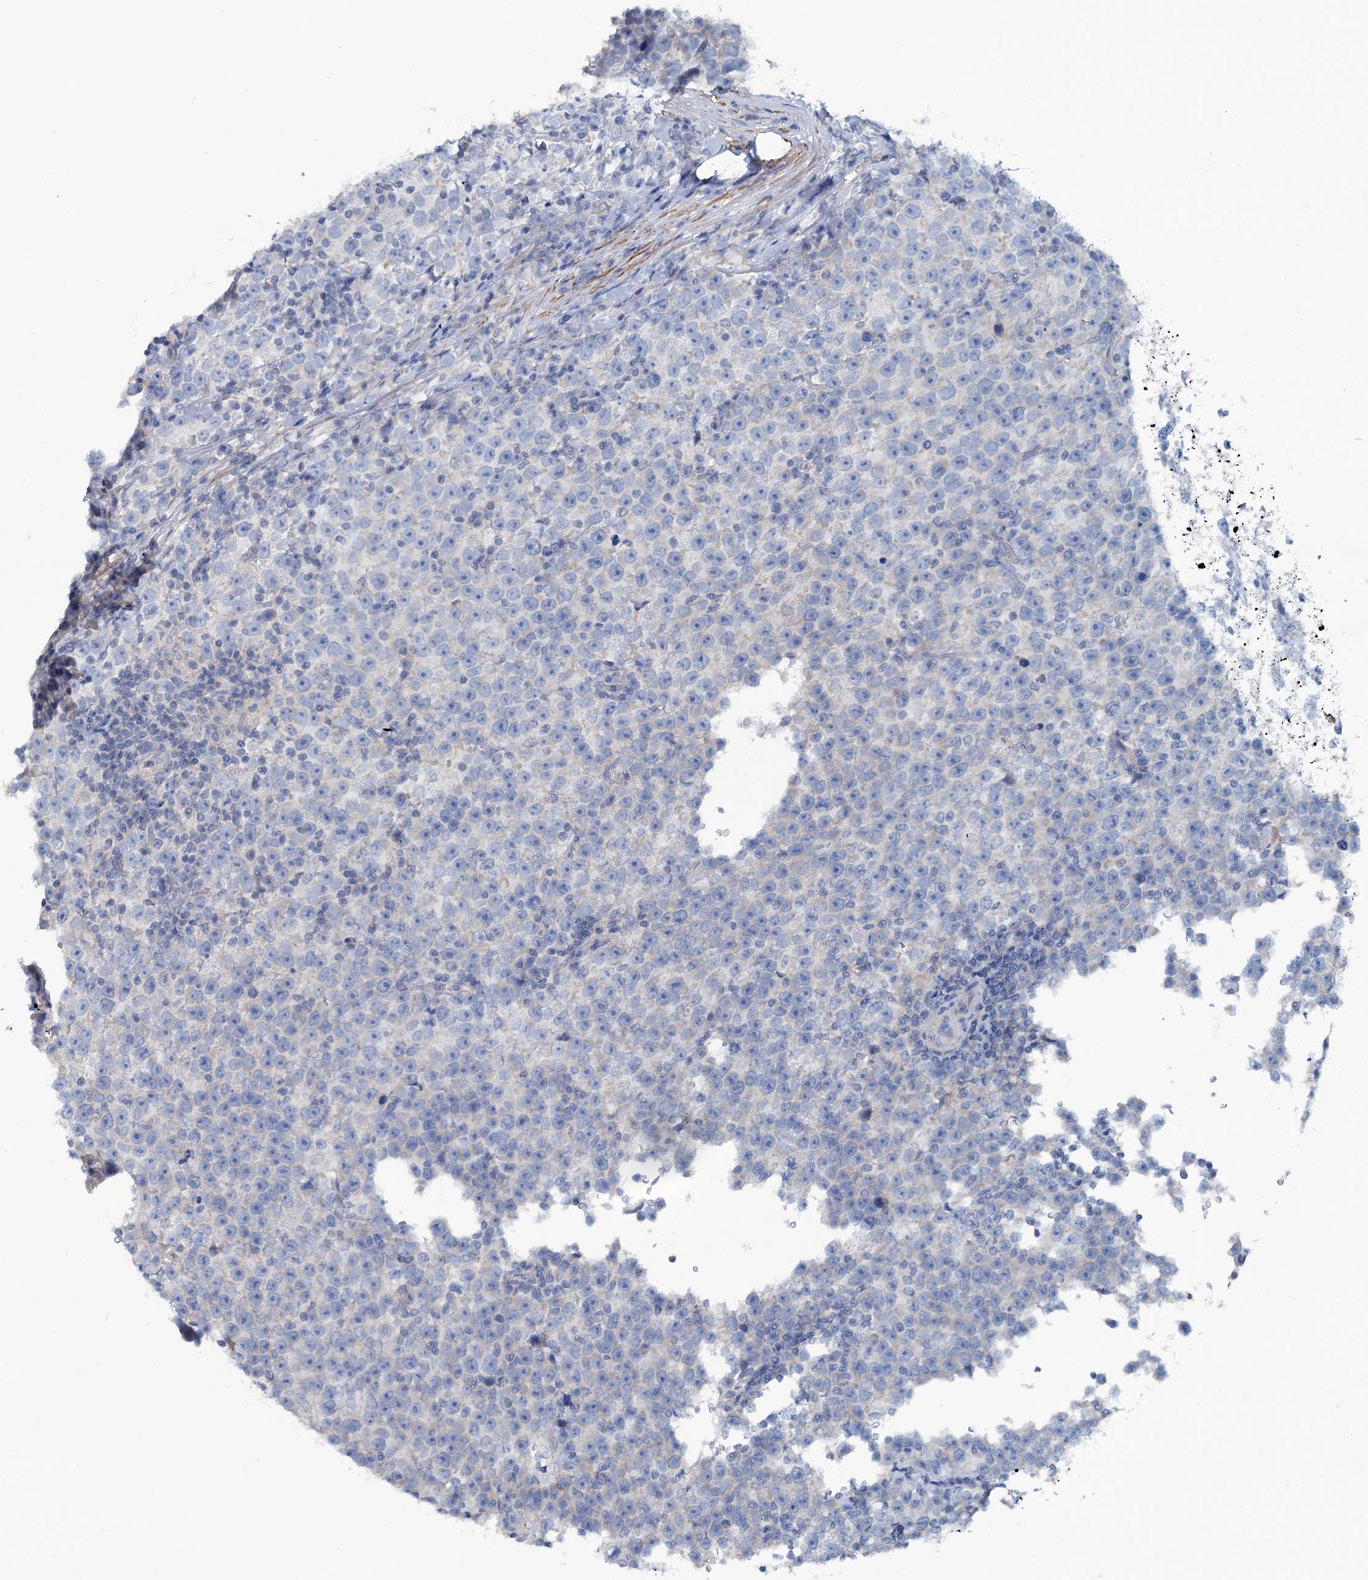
{"staining": {"intensity": "negative", "quantity": "none", "location": "none"}, "tissue": "testis cancer", "cell_type": "Tumor cells", "image_type": "cancer", "snomed": [{"axis": "morphology", "description": "Normal tissue, NOS"}, {"axis": "morphology", "description": "Seminoma, NOS"}, {"axis": "topography", "description": "Testis"}], "caption": "Human seminoma (testis) stained for a protein using IHC exhibits no staining in tumor cells.", "gene": "SLC1A3", "patient": {"sex": "male", "age": 43}}